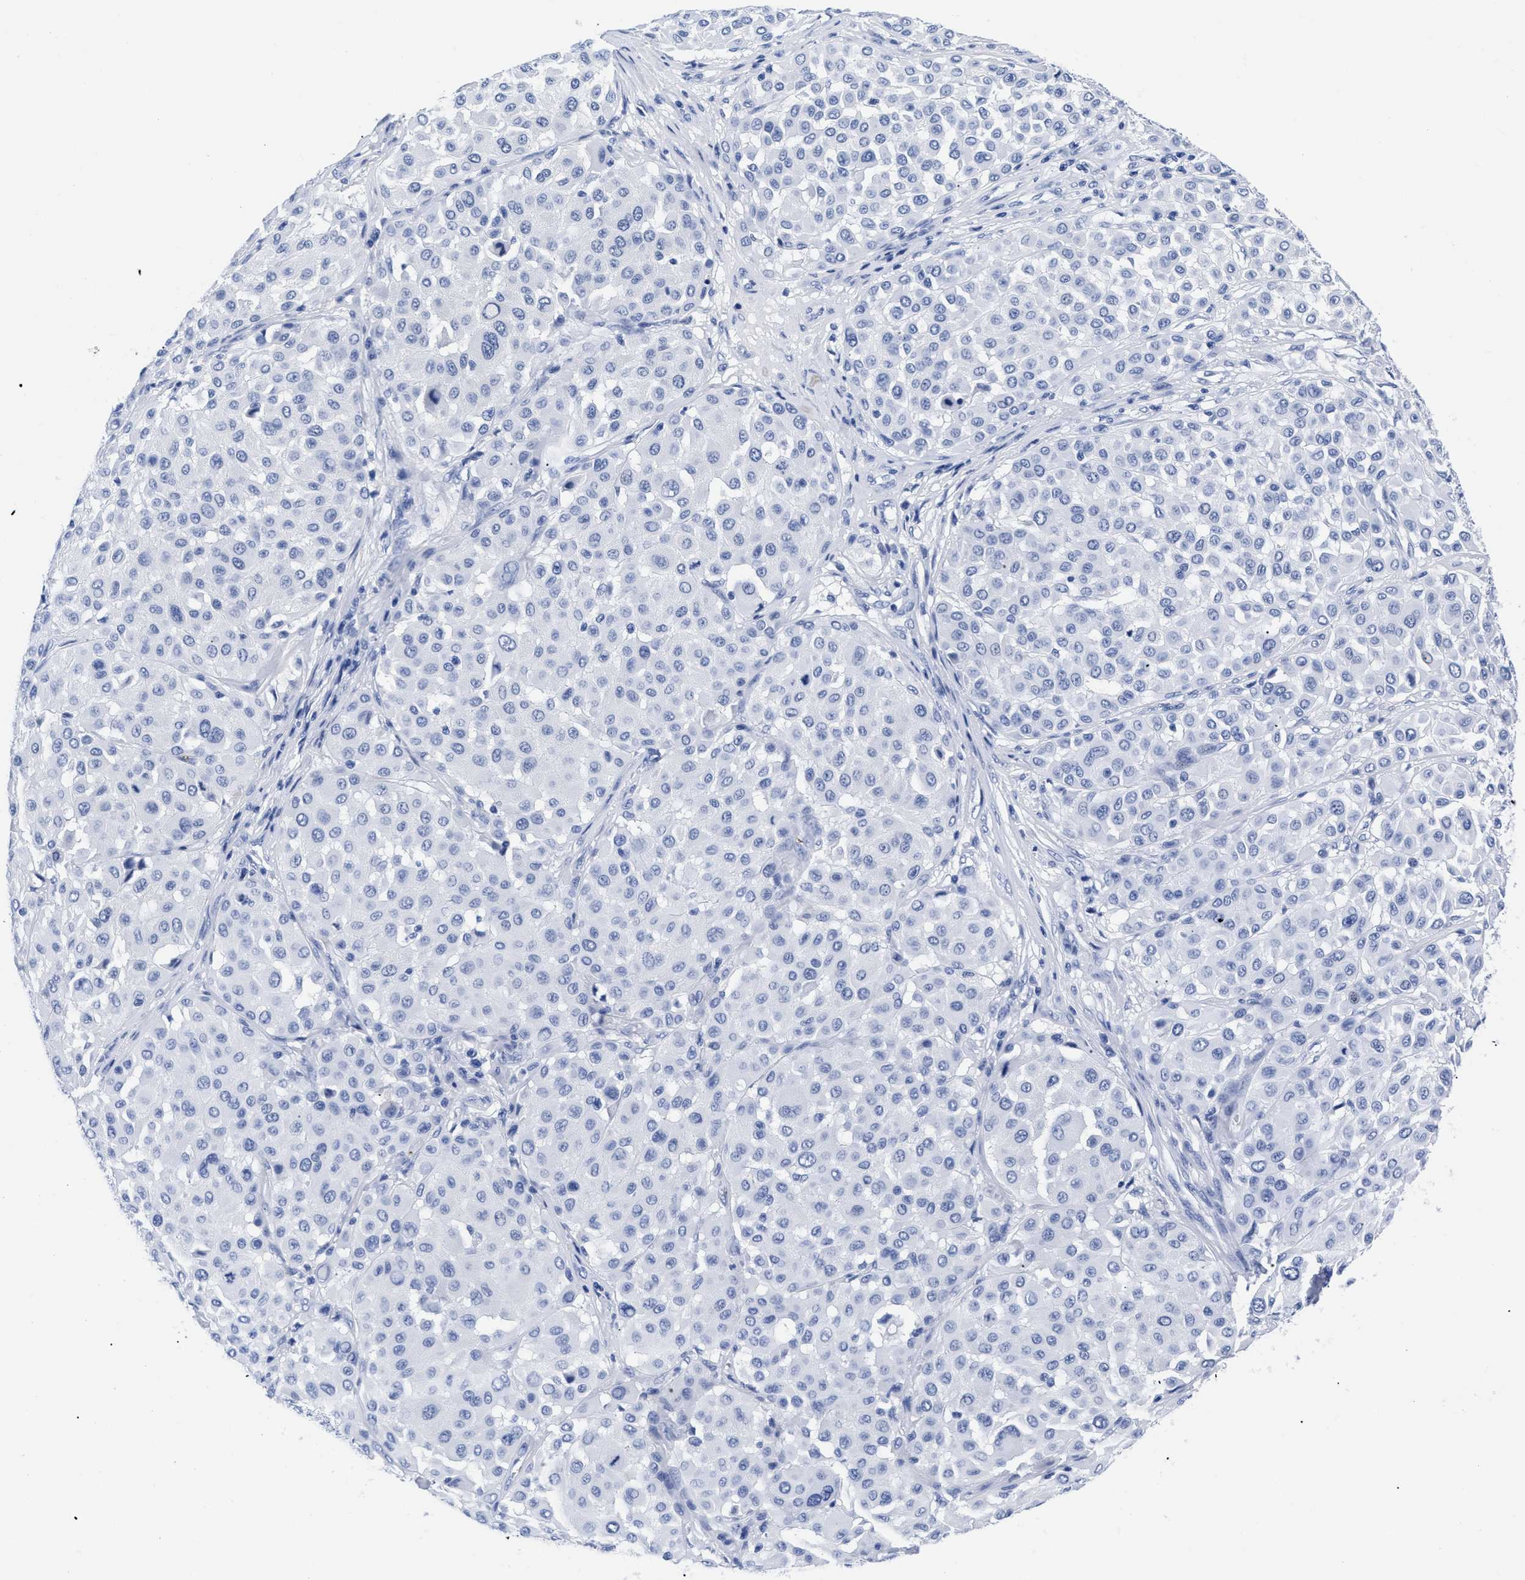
{"staining": {"intensity": "negative", "quantity": "none", "location": "none"}, "tissue": "melanoma", "cell_type": "Tumor cells", "image_type": "cancer", "snomed": [{"axis": "morphology", "description": "Malignant melanoma, Metastatic site"}, {"axis": "topography", "description": "Soft tissue"}], "caption": "A high-resolution histopathology image shows IHC staining of melanoma, which exhibits no significant positivity in tumor cells.", "gene": "TREML1", "patient": {"sex": "male", "age": 41}}